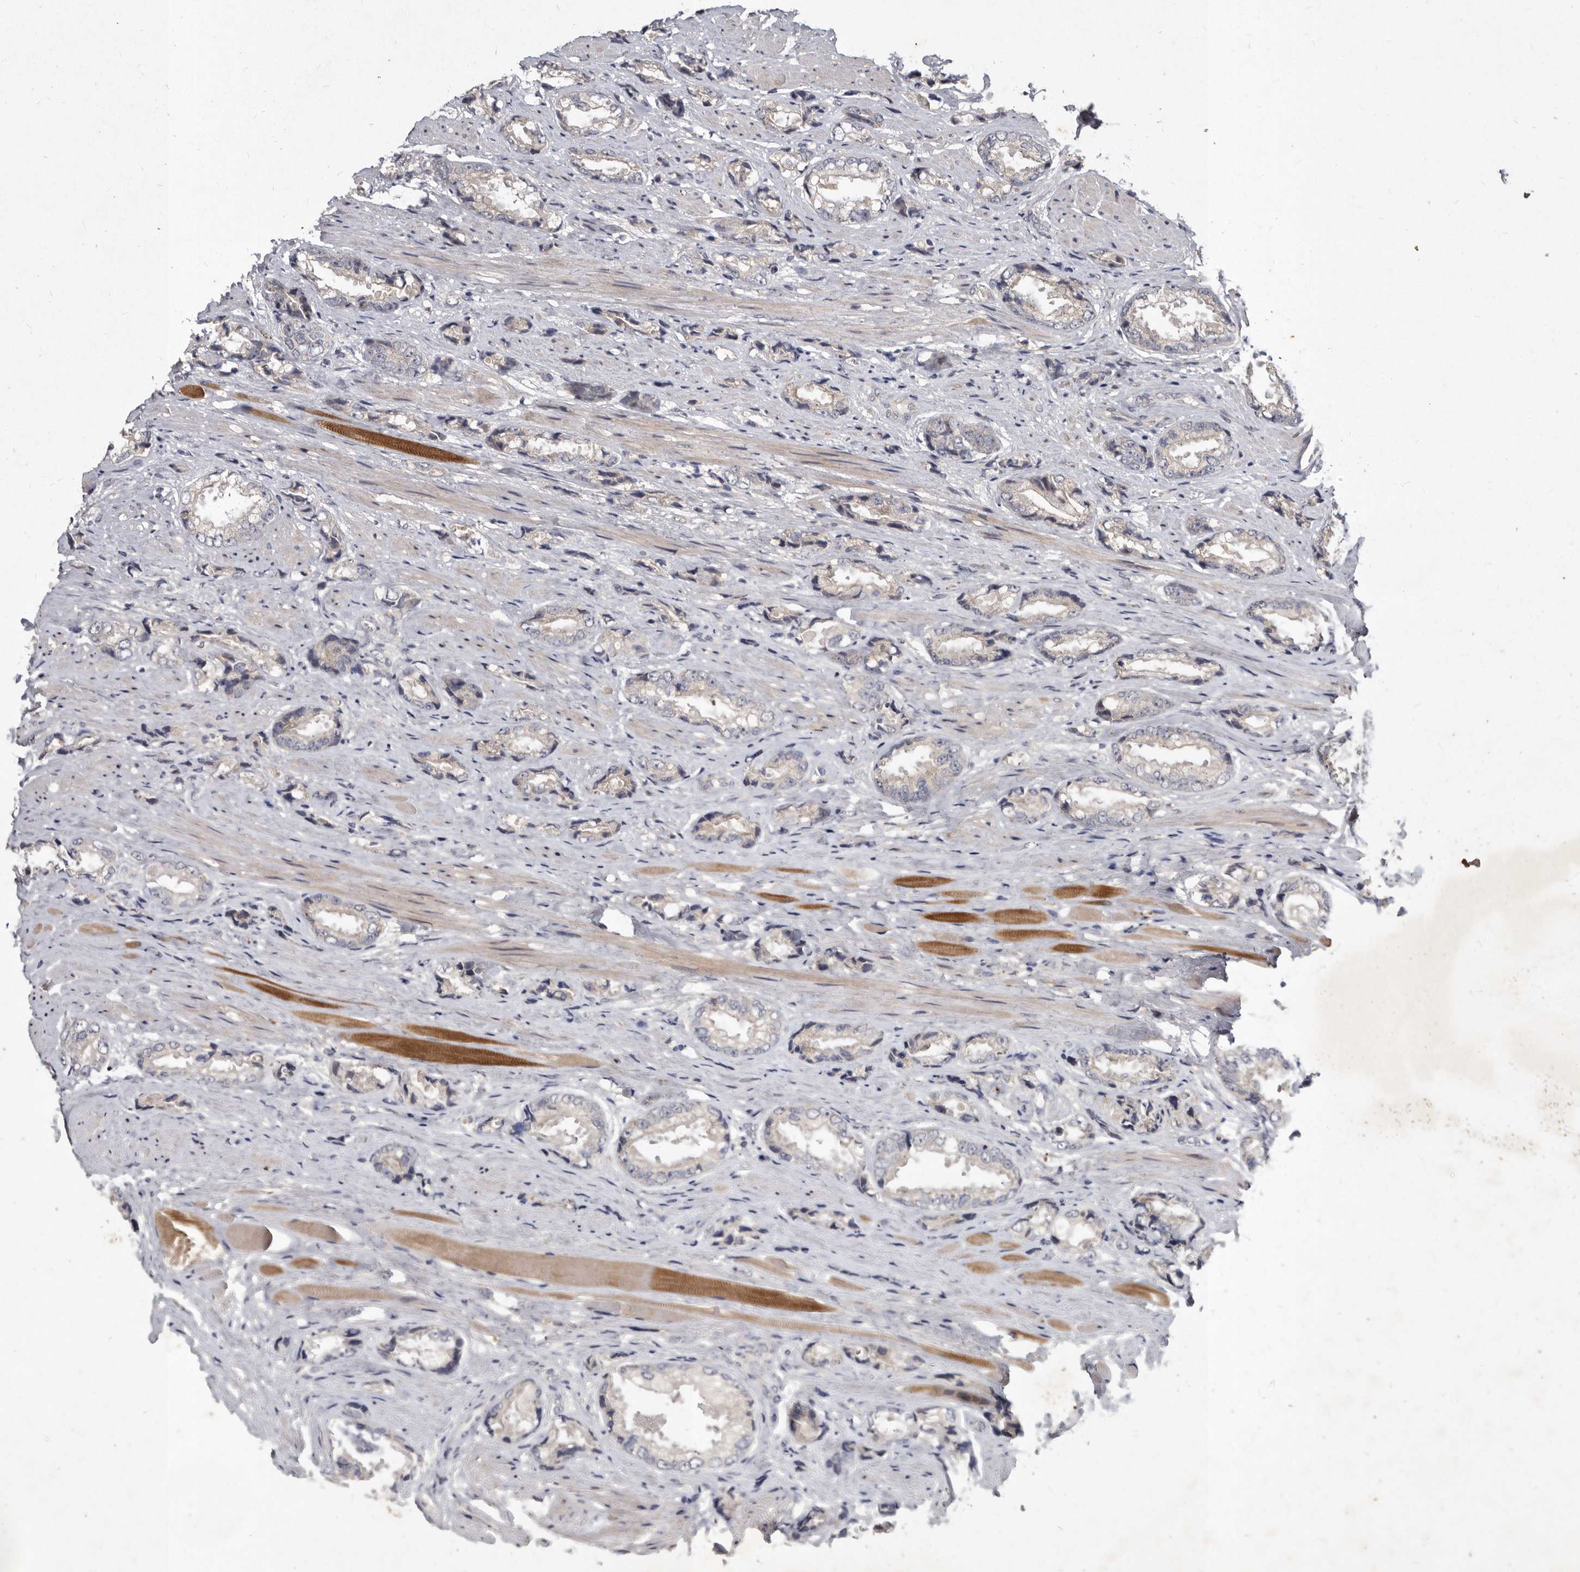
{"staining": {"intensity": "negative", "quantity": "none", "location": "none"}, "tissue": "prostate cancer", "cell_type": "Tumor cells", "image_type": "cancer", "snomed": [{"axis": "morphology", "description": "Adenocarcinoma, High grade"}, {"axis": "topography", "description": "Prostate"}], "caption": "Histopathology image shows no significant protein expression in tumor cells of prostate high-grade adenocarcinoma.", "gene": "SLC22A1", "patient": {"sex": "male", "age": 61}}